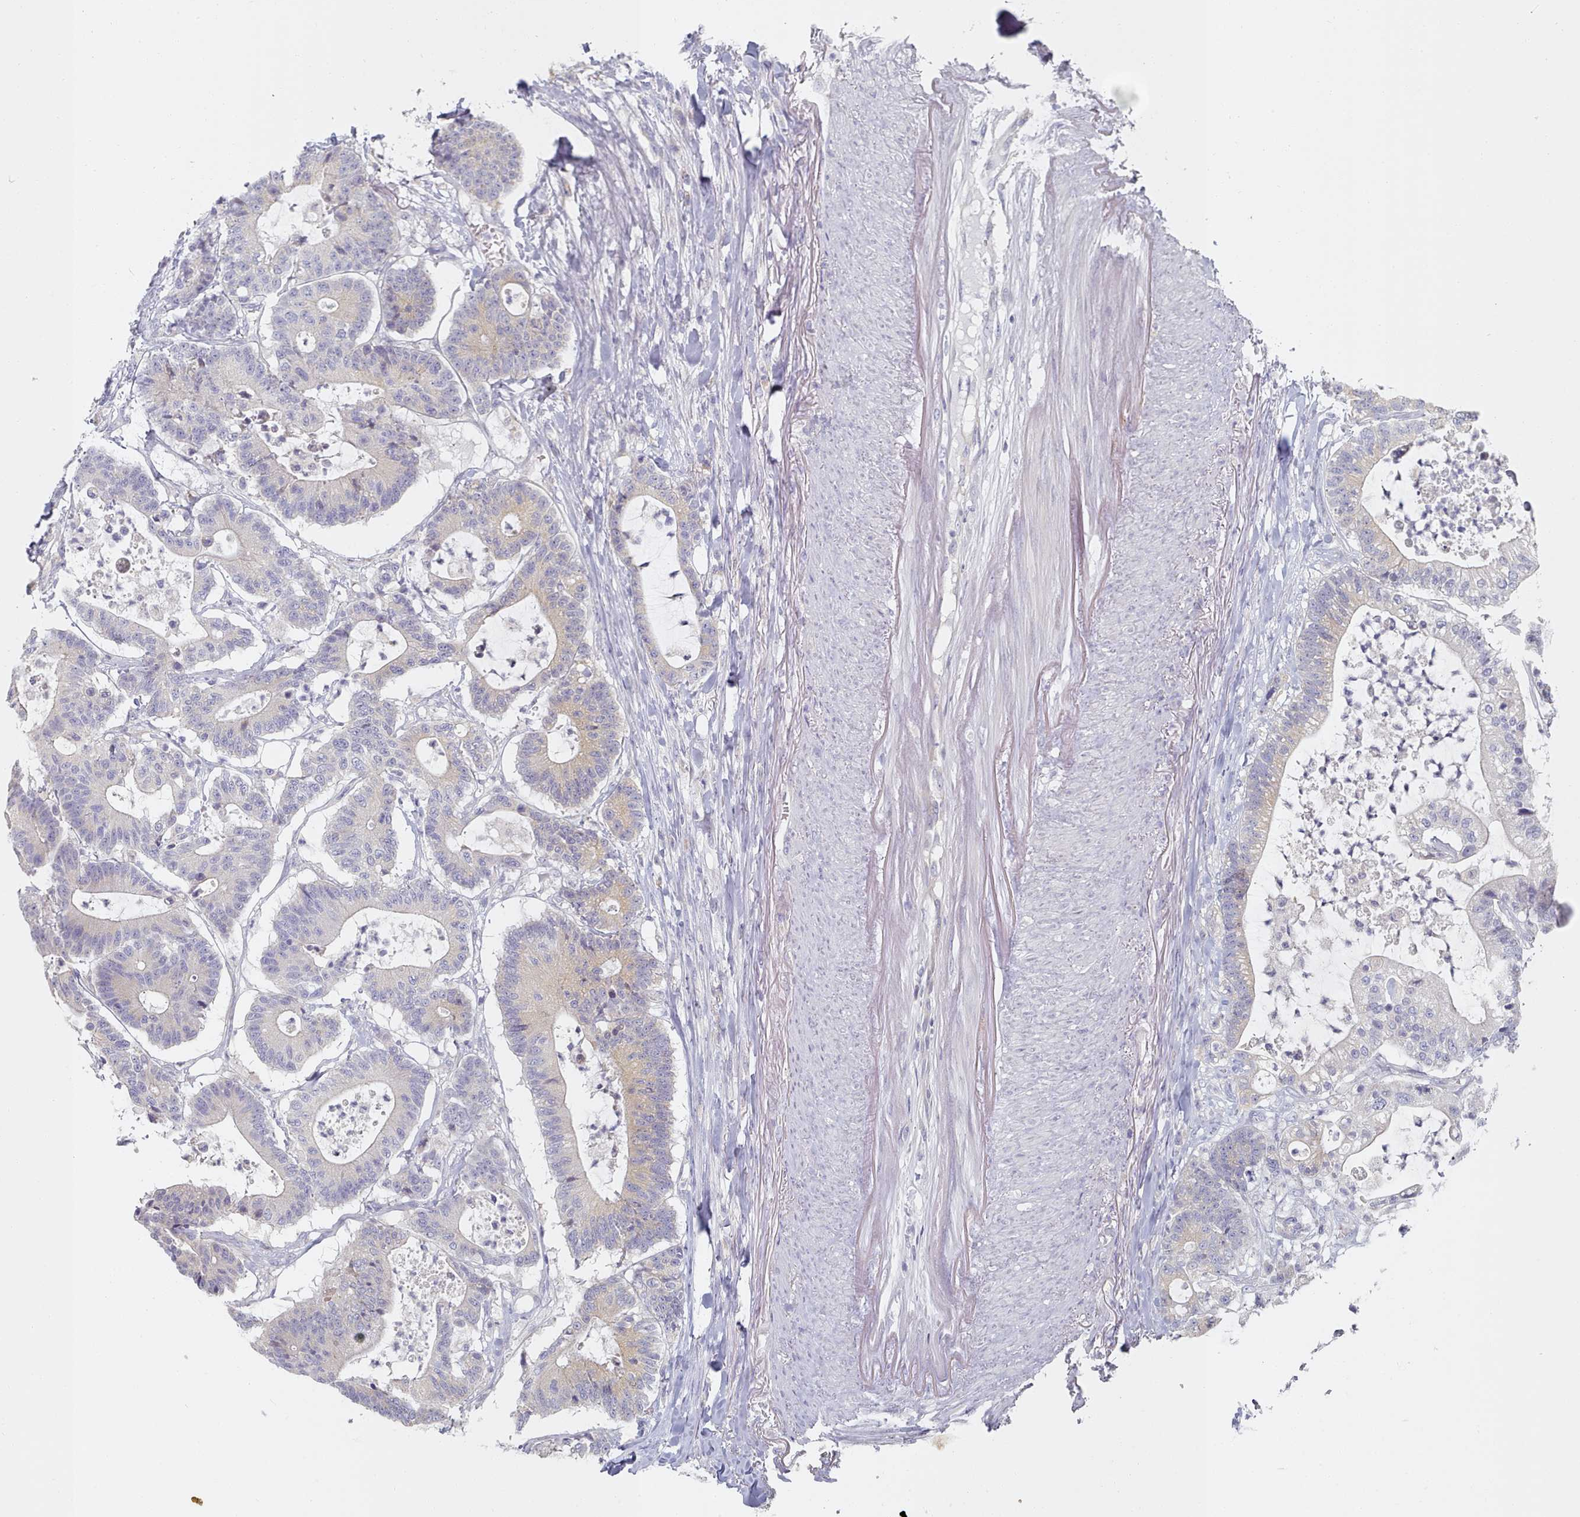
{"staining": {"intensity": "weak", "quantity": "<25%", "location": "cytoplasmic/membranous"}, "tissue": "colorectal cancer", "cell_type": "Tumor cells", "image_type": "cancer", "snomed": [{"axis": "morphology", "description": "Adenocarcinoma, NOS"}, {"axis": "topography", "description": "Colon"}], "caption": "Colorectal cancer was stained to show a protein in brown. There is no significant positivity in tumor cells. (Immunohistochemistry, brightfield microscopy, high magnification).", "gene": "TYW1B", "patient": {"sex": "female", "age": 84}}